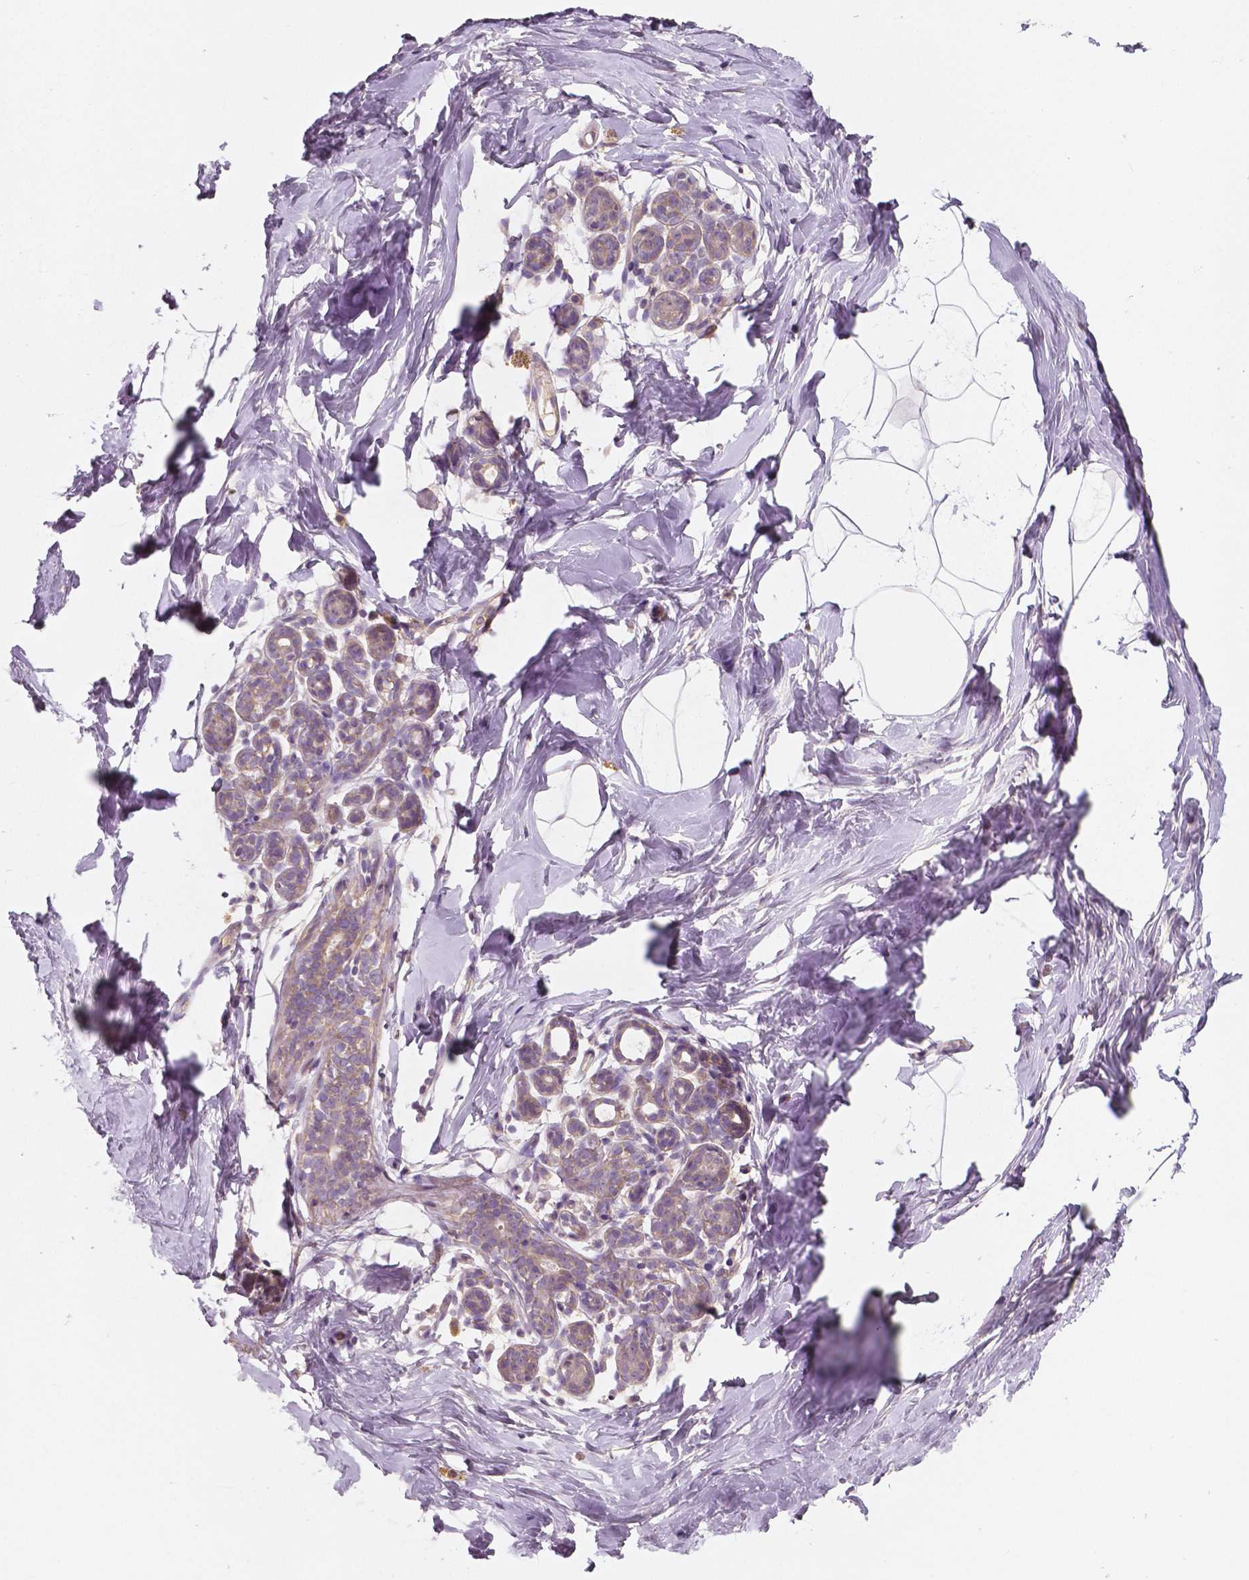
{"staining": {"intensity": "weak", "quantity": "25%-75%", "location": "cytoplasmic/membranous"}, "tissue": "breast", "cell_type": "Adipocytes", "image_type": "normal", "snomed": [{"axis": "morphology", "description": "Normal tissue, NOS"}, {"axis": "topography", "description": "Breast"}], "caption": "Protein staining shows weak cytoplasmic/membranous staining in approximately 25%-75% of adipocytes in benign breast. The staining is performed using DAB (3,3'-diaminobenzidine) brown chromogen to label protein expression. The nuclei are counter-stained blue using hematoxylin.", "gene": "LSM14B", "patient": {"sex": "female", "age": 32}}